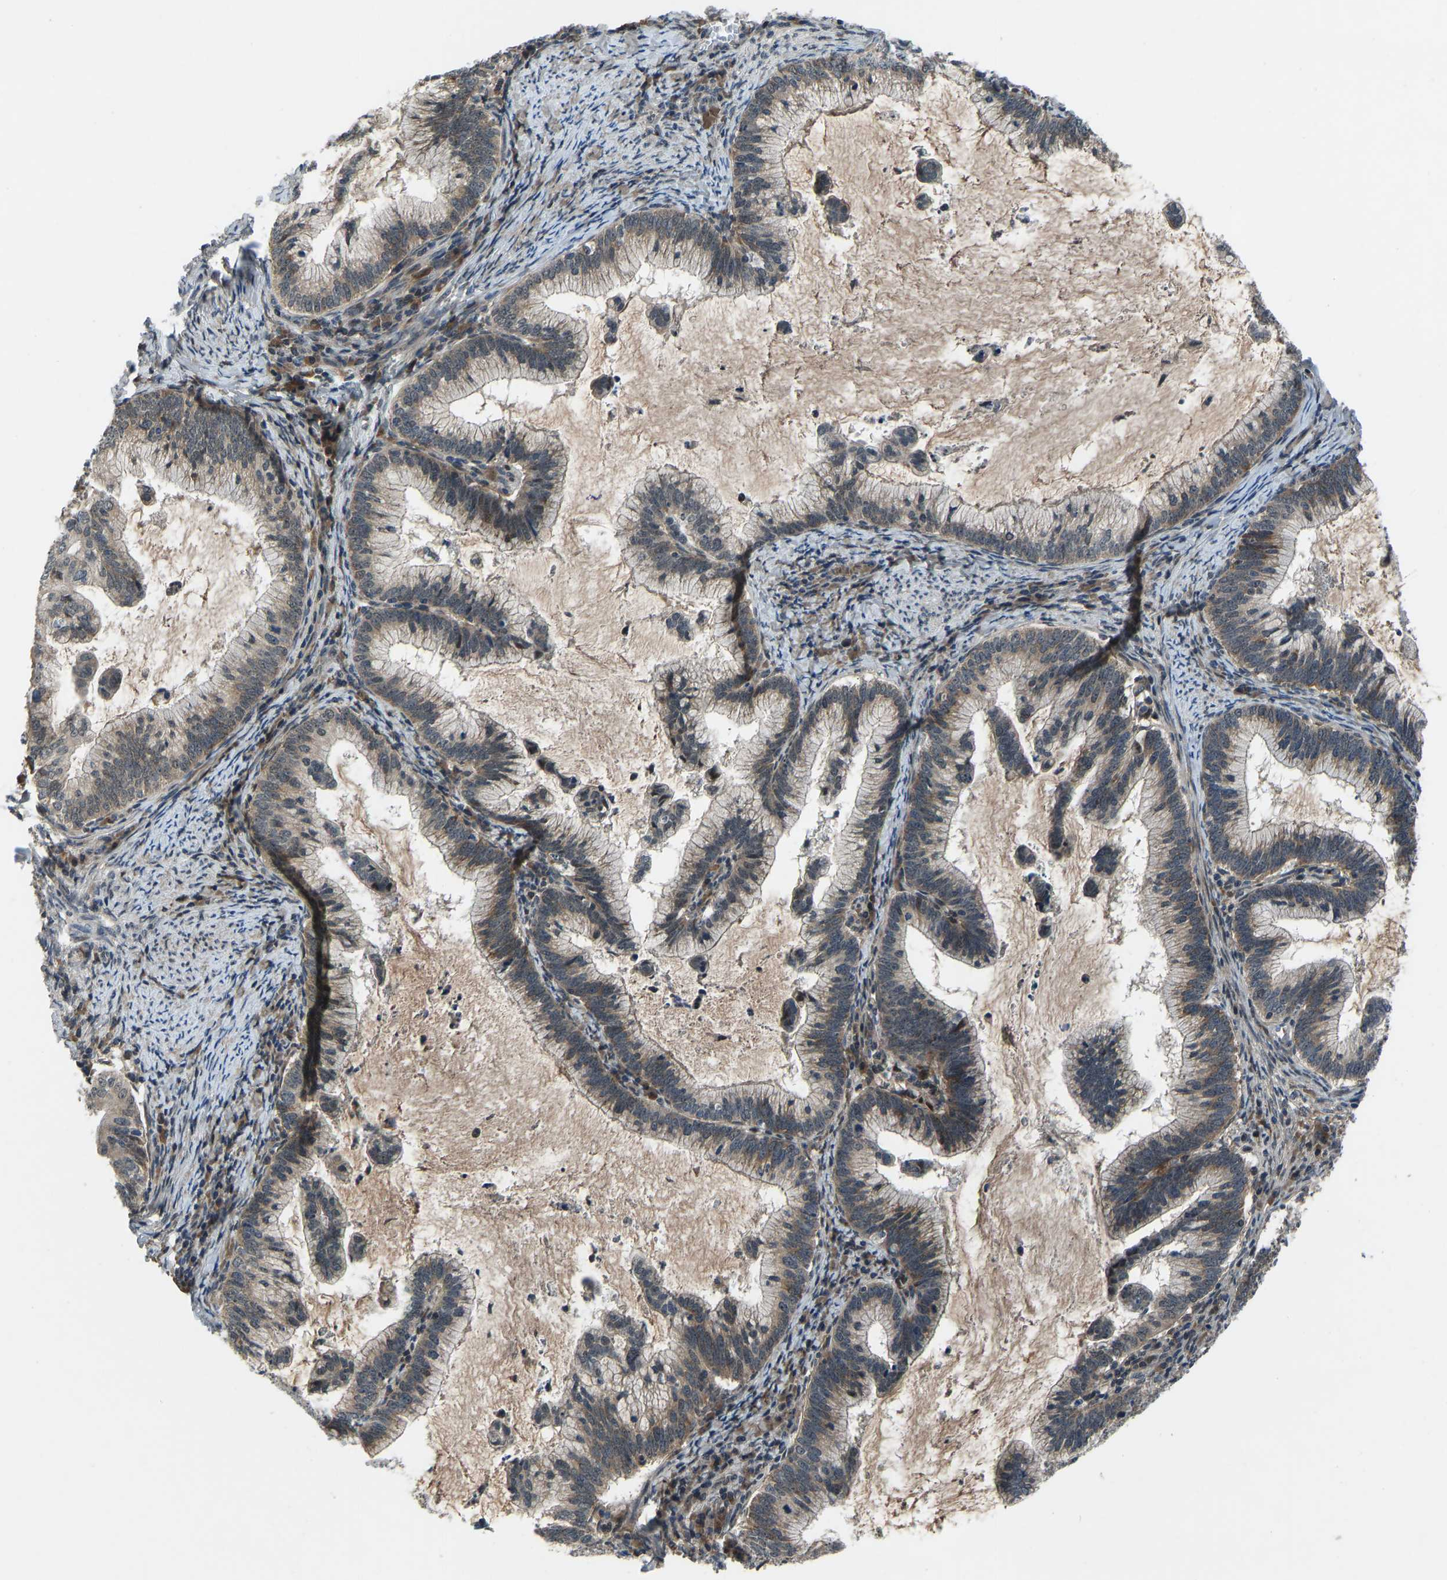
{"staining": {"intensity": "moderate", "quantity": ">75%", "location": "cytoplasmic/membranous"}, "tissue": "cervical cancer", "cell_type": "Tumor cells", "image_type": "cancer", "snomed": [{"axis": "morphology", "description": "Adenocarcinoma, NOS"}, {"axis": "topography", "description": "Cervix"}], "caption": "An immunohistochemistry image of tumor tissue is shown. Protein staining in brown labels moderate cytoplasmic/membranous positivity in adenocarcinoma (cervical) within tumor cells. (DAB (3,3'-diaminobenzidine) = brown stain, brightfield microscopy at high magnification).", "gene": "RLIM", "patient": {"sex": "female", "age": 36}}